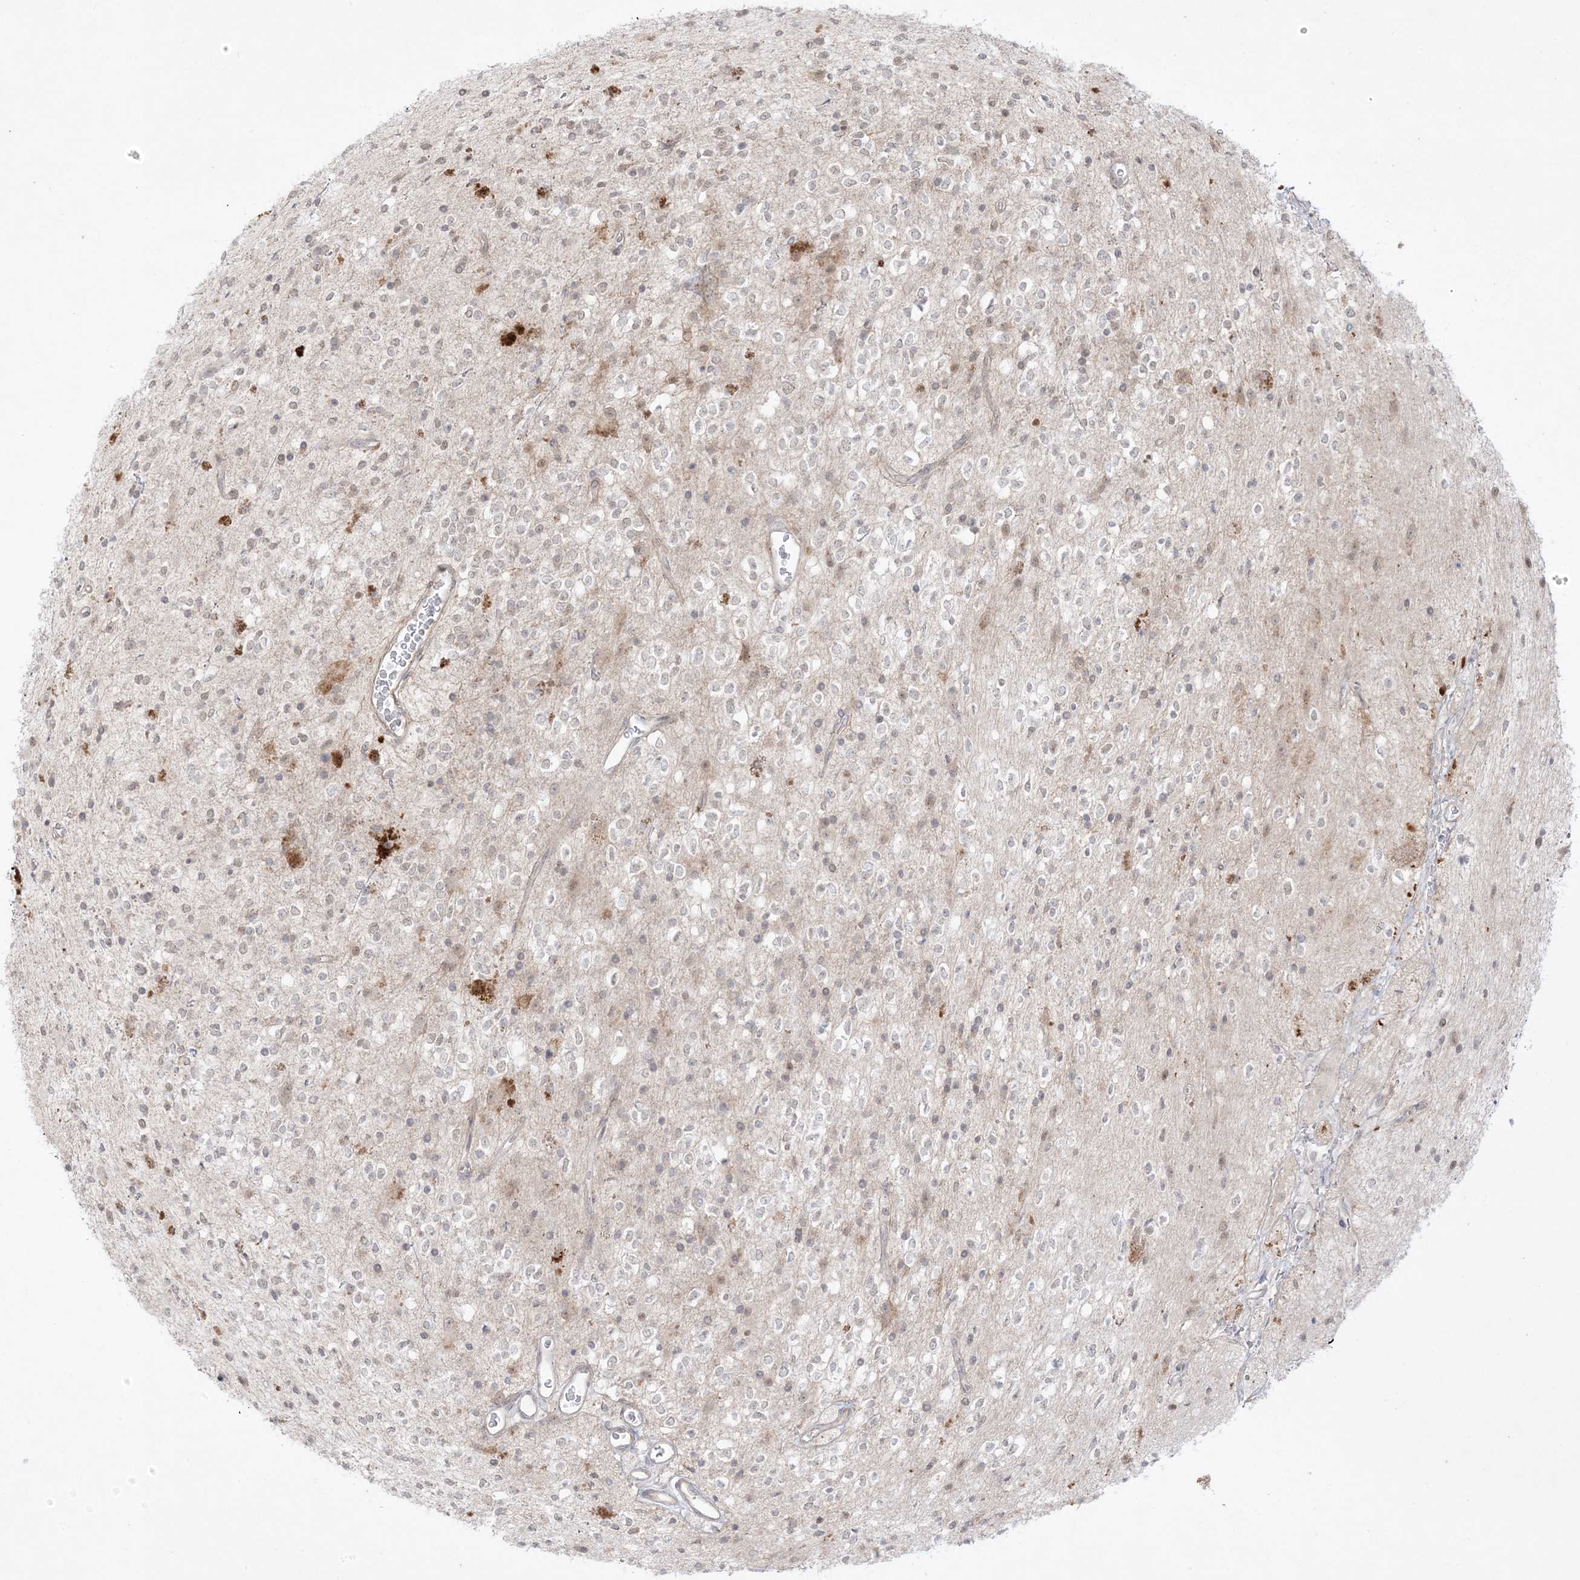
{"staining": {"intensity": "weak", "quantity": "25%-75%", "location": "nuclear"}, "tissue": "glioma", "cell_type": "Tumor cells", "image_type": "cancer", "snomed": [{"axis": "morphology", "description": "Glioma, malignant, High grade"}, {"axis": "topography", "description": "Brain"}], "caption": "Immunohistochemical staining of glioma exhibits low levels of weak nuclear protein expression in approximately 25%-75% of tumor cells.", "gene": "PTK6", "patient": {"sex": "male", "age": 34}}